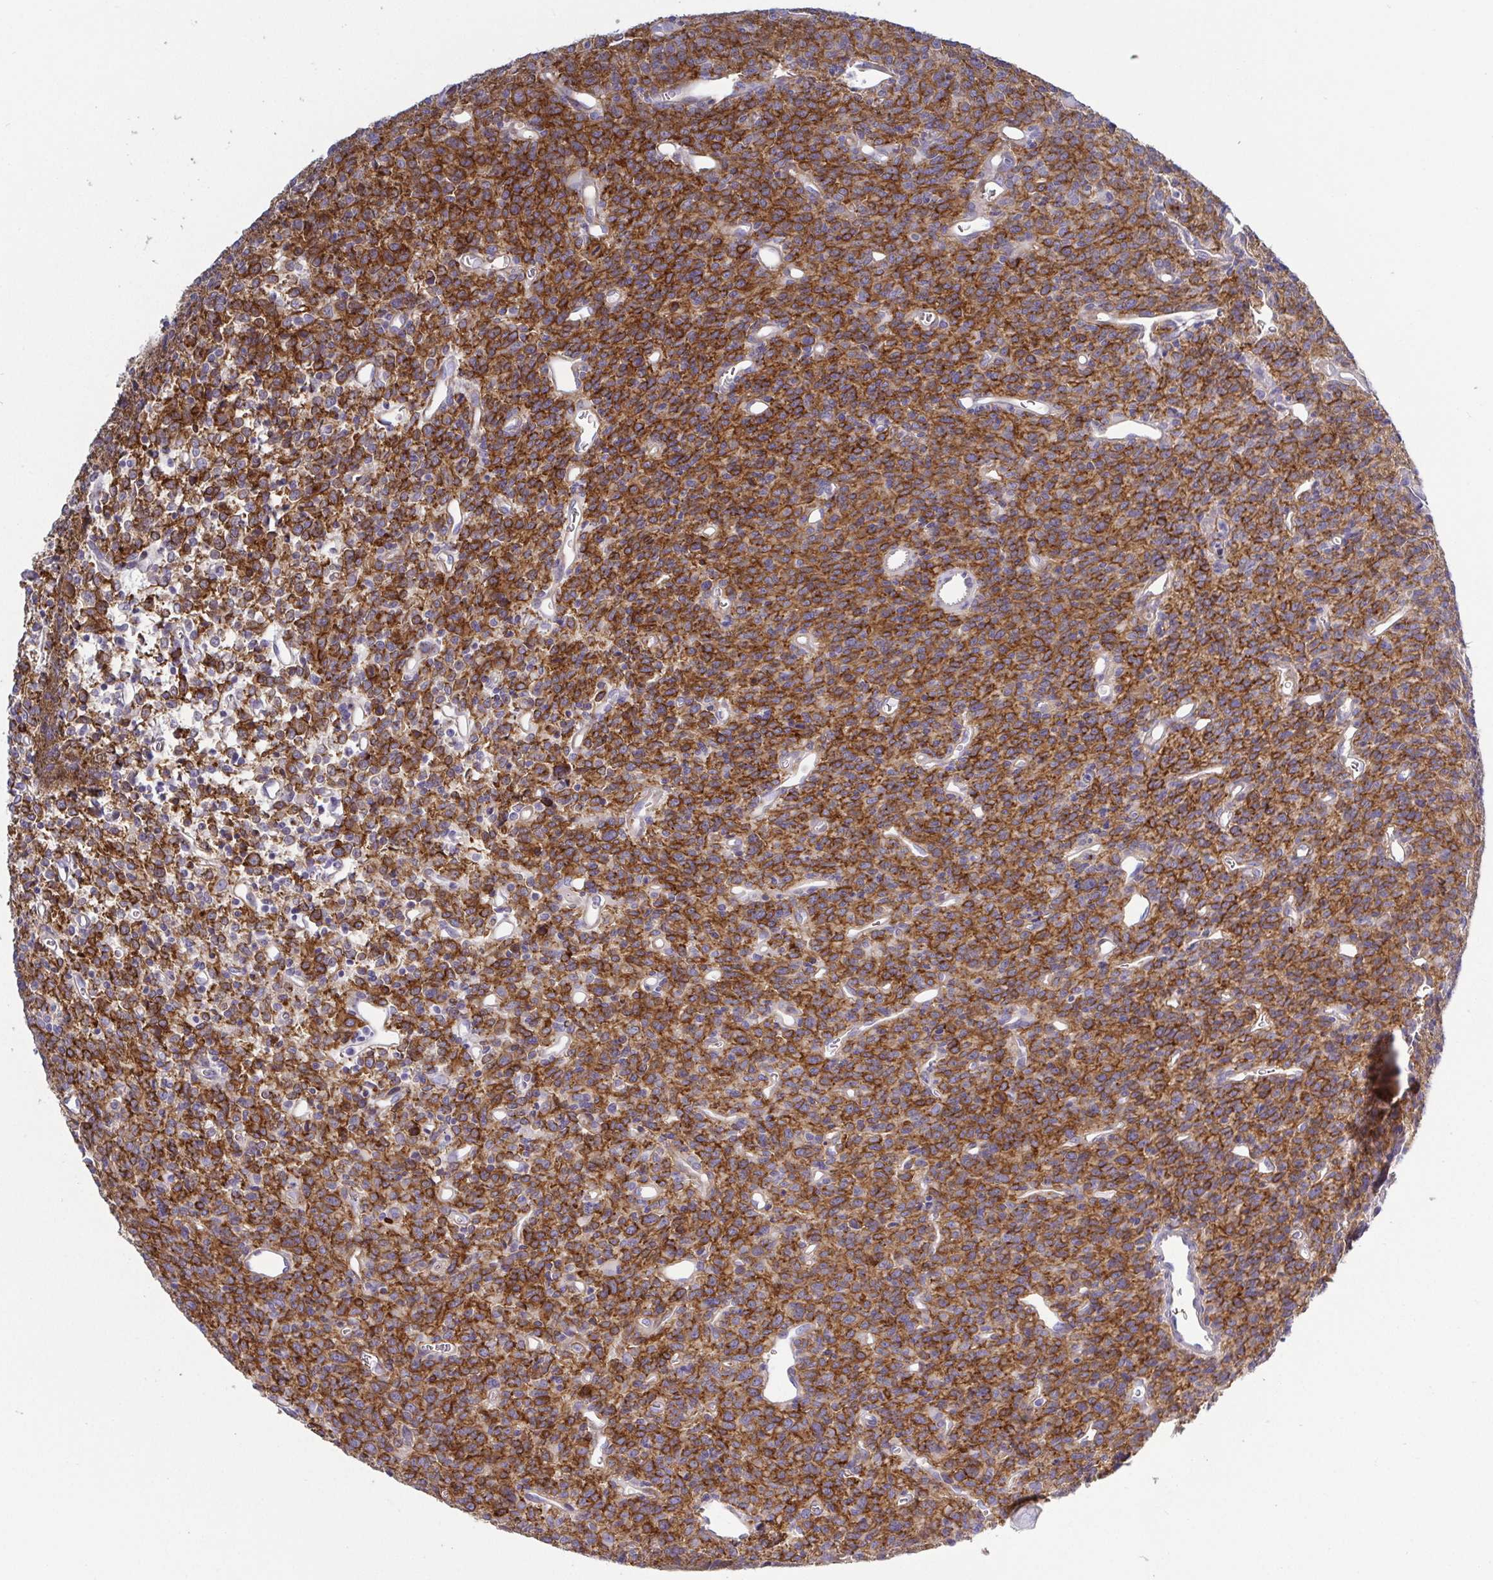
{"staining": {"intensity": "strong", "quantity": "25%-75%", "location": "cytoplasmic/membranous"}, "tissue": "glioma", "cell_type": "Tumor cells", "image_type": "cancer", "snomed": [{"axis": "morphology", "description": "Glioma, malignant, High grade"}, {"axis": "topography", "description": "Brain"}], "caption": "Approximately 25%-75% of tumor cells in high-grade glioma (malignant) display strong cytoplasmic/membranous protein staining as visualized by brown immunohistochemical staining.", "gene": "LIMA1", "patient": {"sex": "male", "age": 76}}